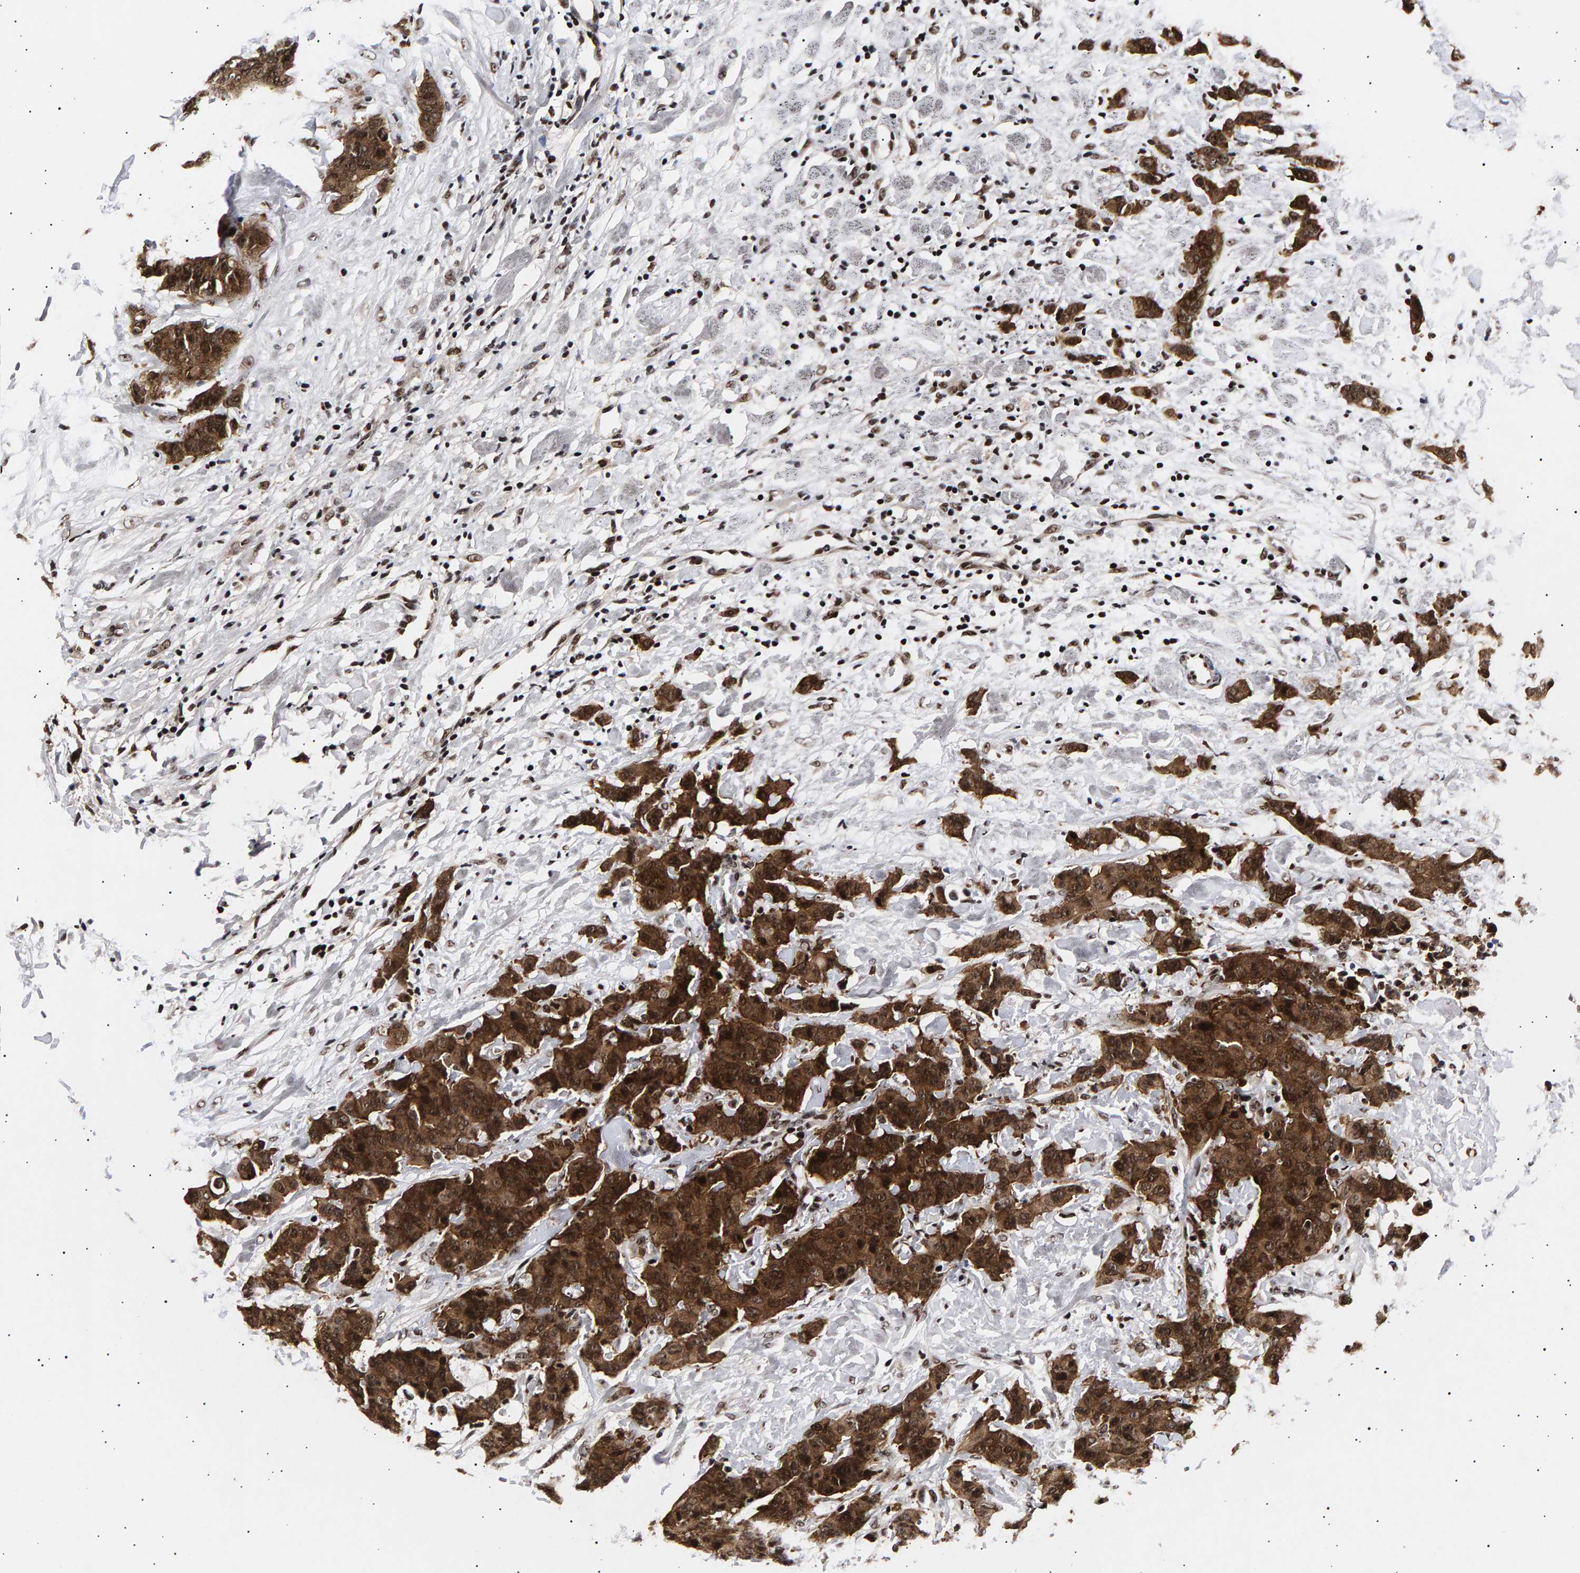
{"staining": {"intensity": "moderate", "quantity": ">75%", "location": "cytoplasmic/membranous,nuclear"}, "tissue": "breast cancer", "cell_type": "Tumor cells", "image_type": "cancer", "snomed": [{"axis": "morphology", "description": "Normal tissue, NOS"}, {"axis": "morphology", "description": "Duct carcinoma"}, {"axis": "topography", "description": "Breast"}], "caption": "This histopathology image demonstrates IHC staining of breast intraductal carcinoma, with medium moderate cytoplasmic/membranous and nuclear positivity in approximately >75% of tumor cells.", "gene": "ANKRD40", "patient": {"sex": "female", "age": 40}}